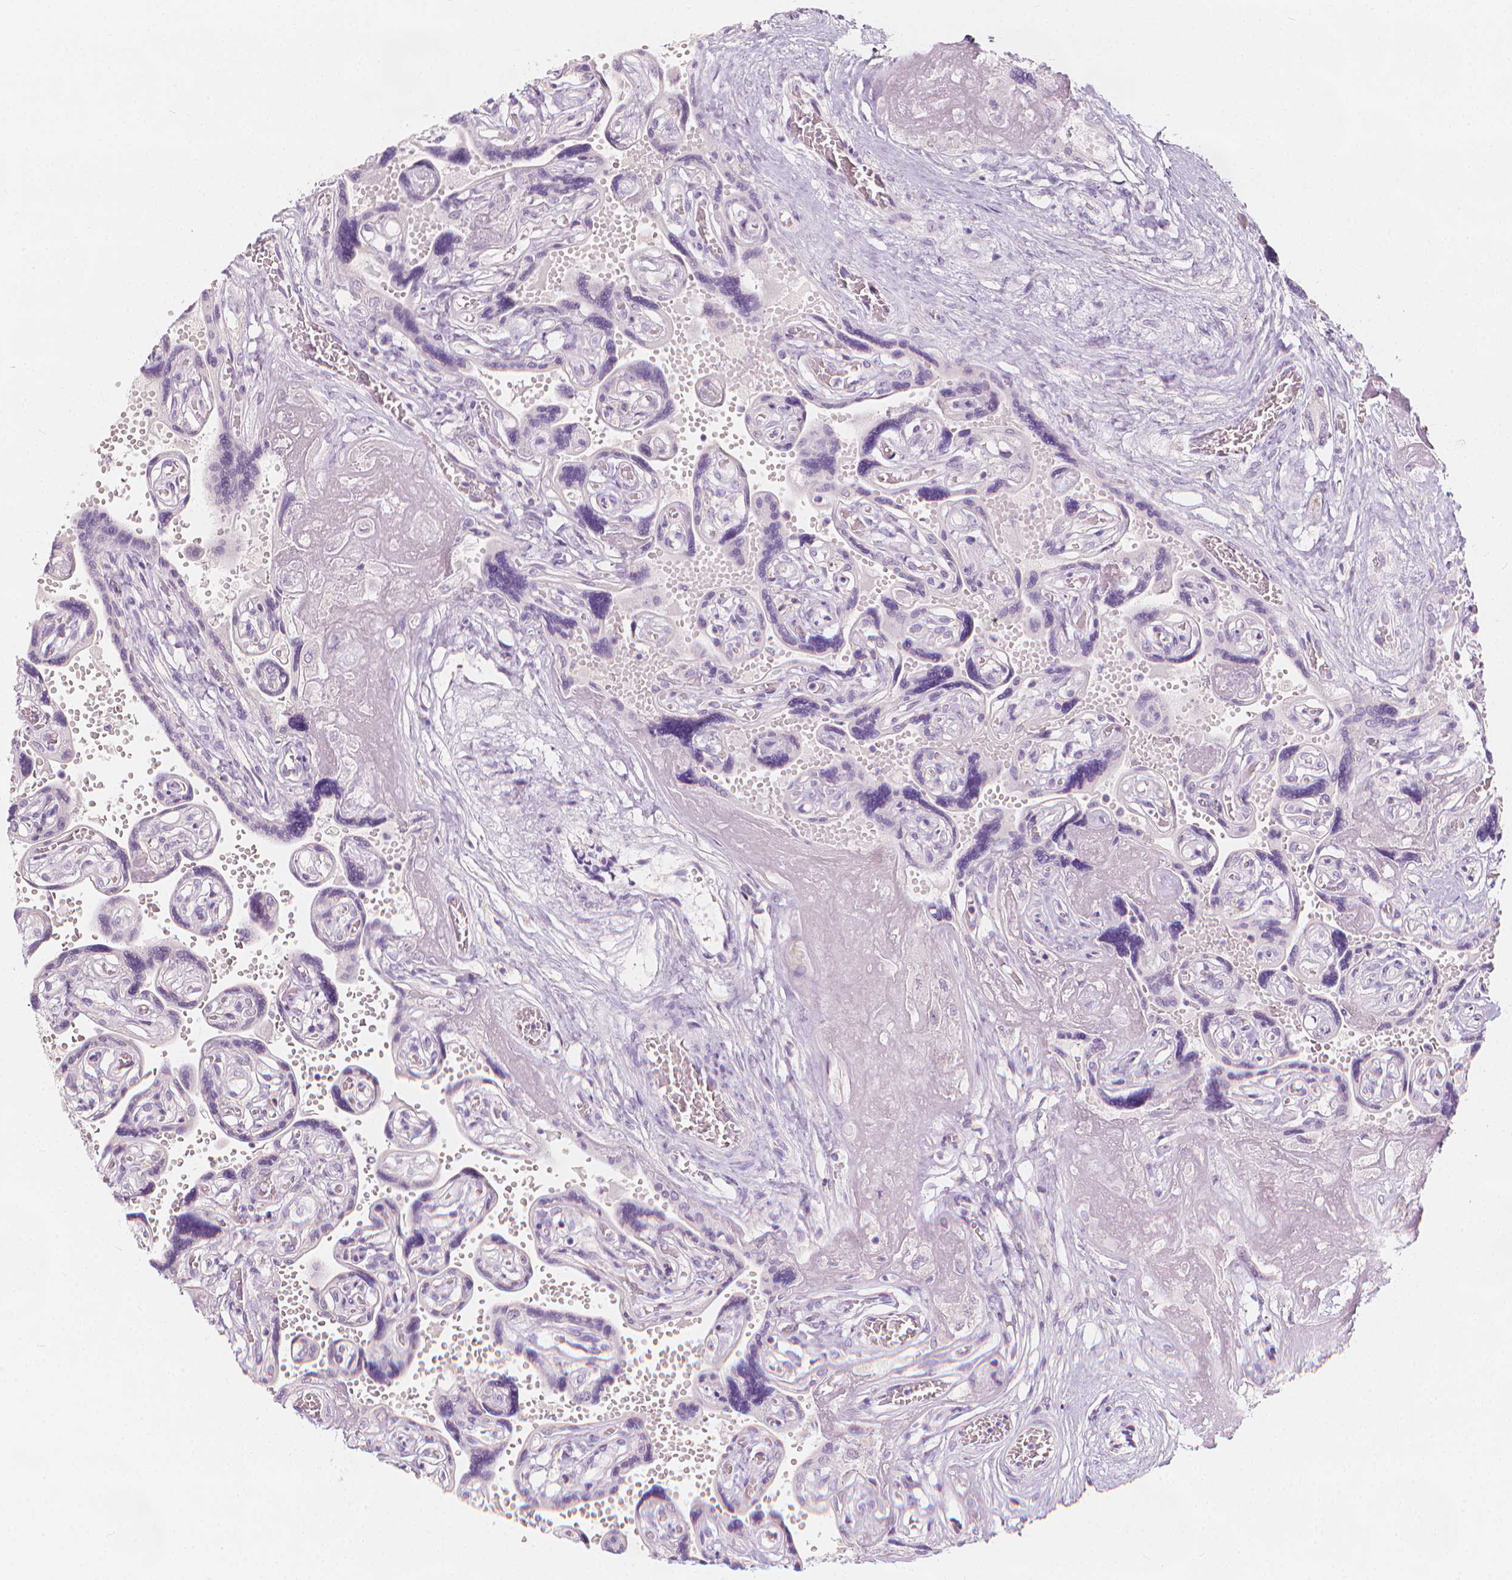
{"staining": {"intensity": "negative", "quantity": "none", "location": "none"}, "tissue": "placenta", "cell_type": "Decidual cells", "image_type": "normal", "snomed": [{"axis": "morphology", "description": "Normal tissue, NOS"}, {"axis": "topography", "description": "Placenta"}], "caption": "Immunohistochemistry (IHC) image of benign placenta: human placenta stained with DAB shows no significant protein expression in decidual cells.", "gene": "RBFOX1", "patient": {"sex": "female", "age": 32}}